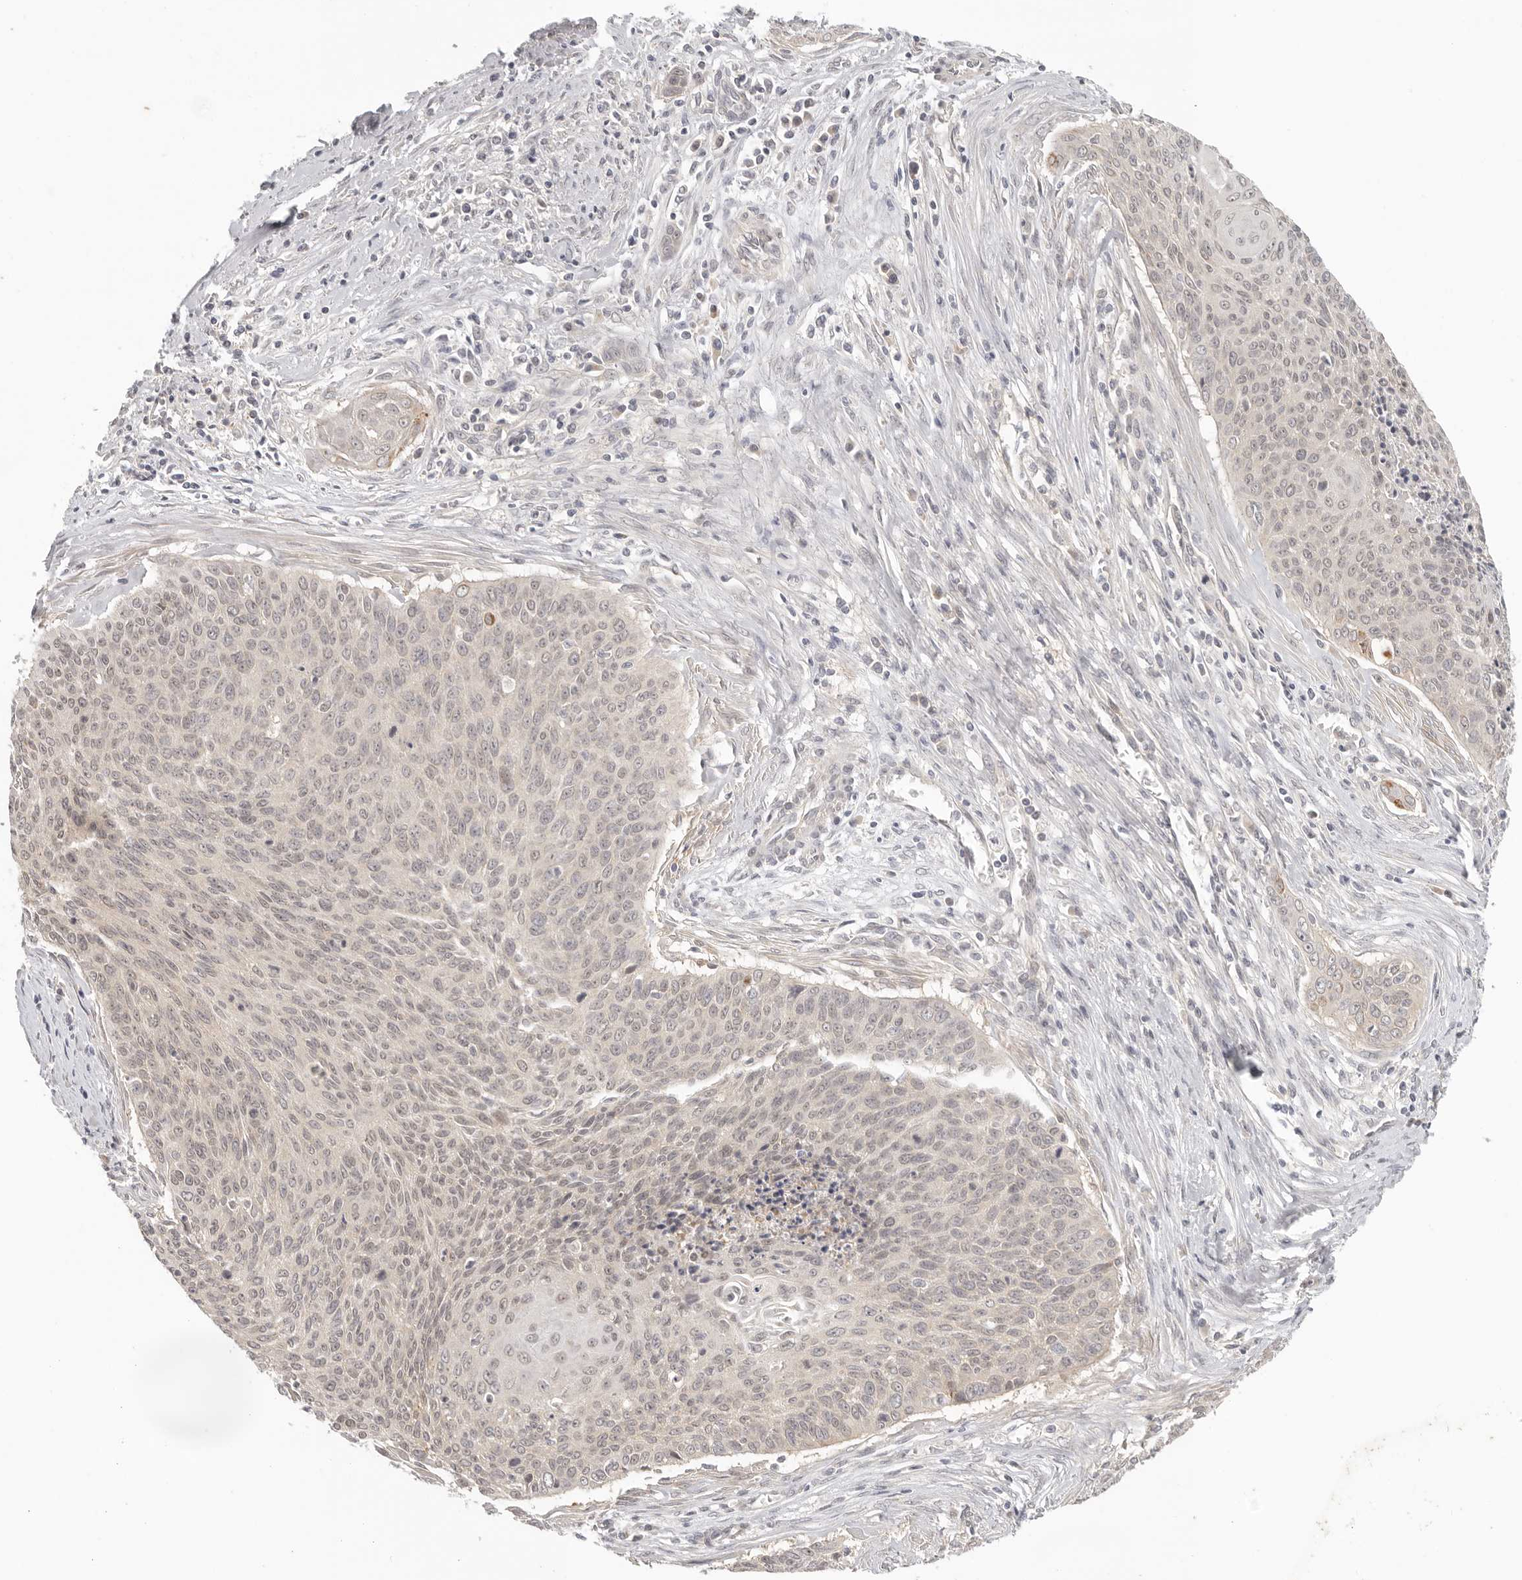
{"staining": {"intensity": "weak", "quantity": ">75%", "location": "cytoplasmic/membranous,nuclear"}, "tissue": "cervical cancer", "cell_type": "Tumor cells", "image_type": "cancer", "snomed": [{"axis": "morphology", "description": "Squamous cell carcinoma, NOS"}, {"axis": "topography", "description": "Cervix"}], "caption": "Immunohistochemical staining of human cervical squamous cell carcinoma demonstrates low levels of weak cytoplasmic/membranous and nuclear expression in about >75% of tumor cells. The protein is shown in brown color, while the nuclei are stained blue.", "gene": "AHDC1", "patient": {"sex": "female", "age": 55}}